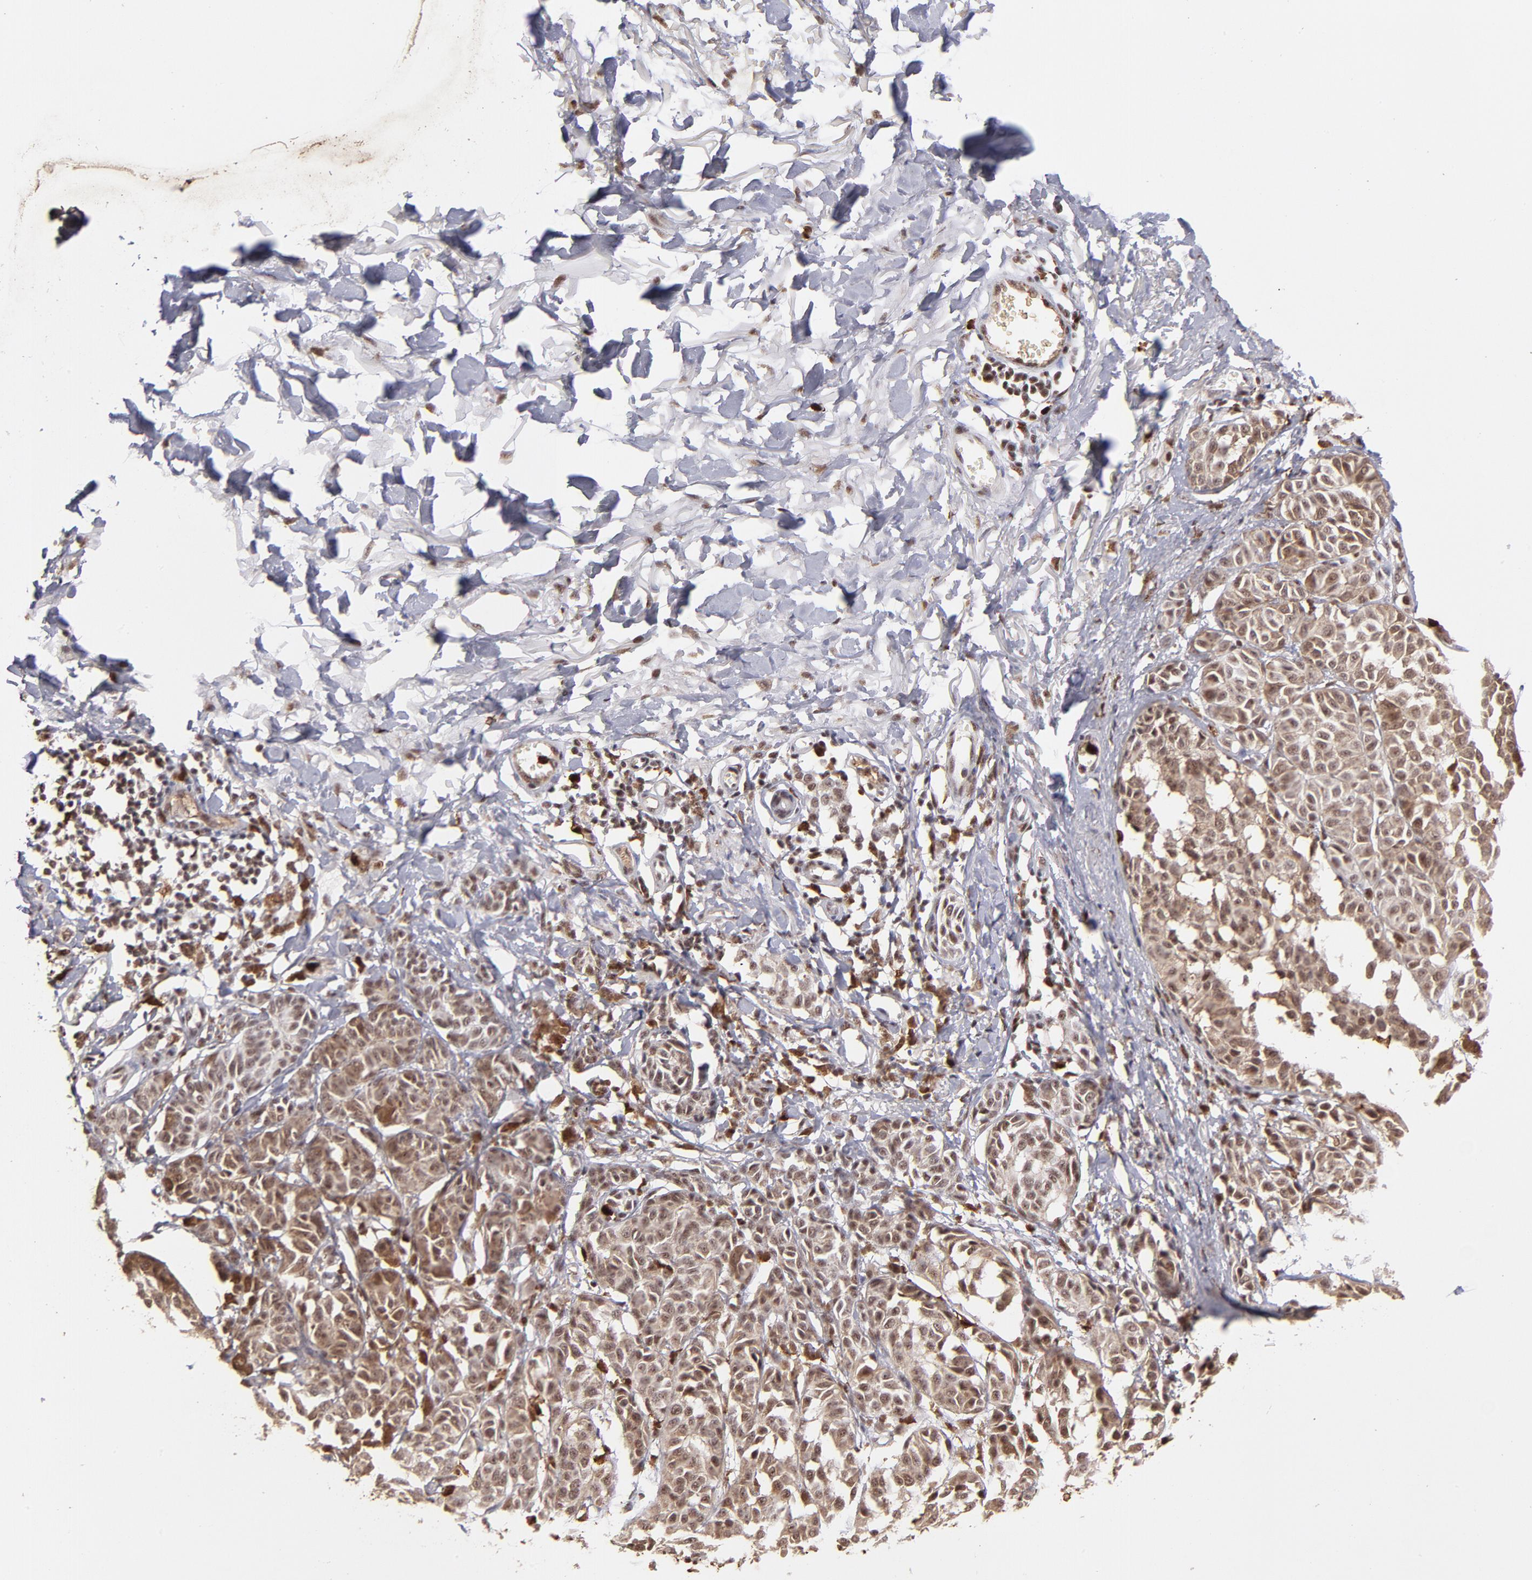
{"staining": {"intensity": "moderate", "quantity": ">75%", "location": "cytoplasmic/membranous,nuclear"}, "tissue": "melanoma", "cell_type": "Tumor cells", "image_type": "cancer", "snomed": [{"axis": "morphology", "description": "Malignant melanoma, NOS"}, {"axis": "topography", "description": "Skin"}], "caption": "Immunohistochemistry (IHC) staining of melanoma, which demonstrates medium levels of moderate cytoplasmic/membranous and nuclear expression in approximately >75% of tumor cells indicating moderate cytoplasmic/membranous and nuclear protein expression. The staining was performed using DAB (brown) for protein detection and nuclei were counterstained in hematoxylin (blue).", "gene": "ZFX", "patient": {"sex": "male", "age": 76}}